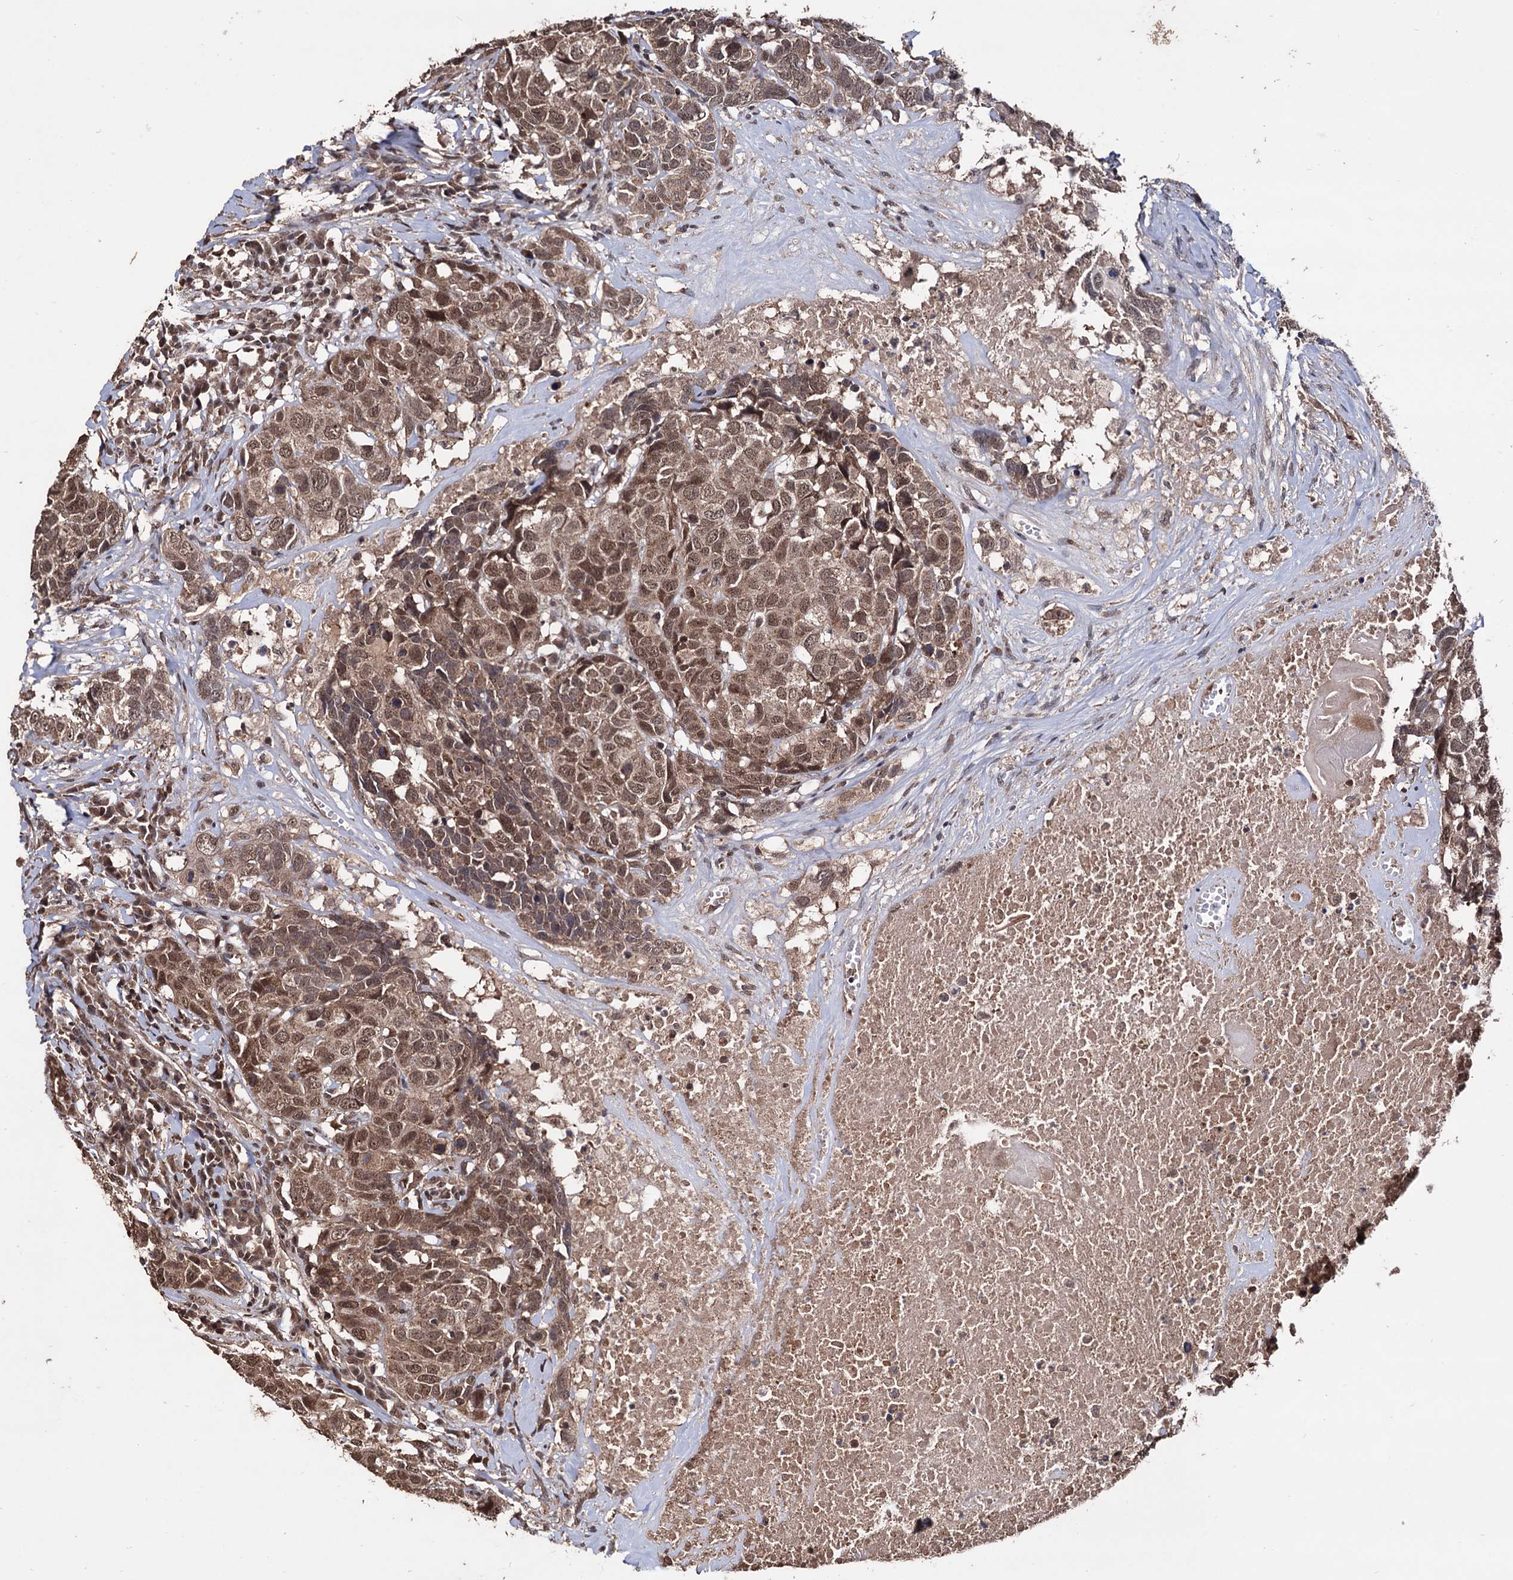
{"staining": {"intensity": "moderate", "quantity": ">75%", "location": "cytoplasmic/membranous,nuclear"}, "tissue": "head and neck cancer", "cell_type": "Tumor cells", "image_type": "cancer", "snomed": [{"axis": "morphology", "description": "Squamous cell carcinoma, NOS"}, {"axis": "topography", "description": "Head-Neck"}], "caption": "Squamous cell carcinoma (head and neck) stained with immunohistochemistry exhibits moderate cytoplasmic/membranous and nuclear positivity in approximately >75% of tumor cells.", "gene": "KLF5", "patient": {"sex": "male", "age": 66}}